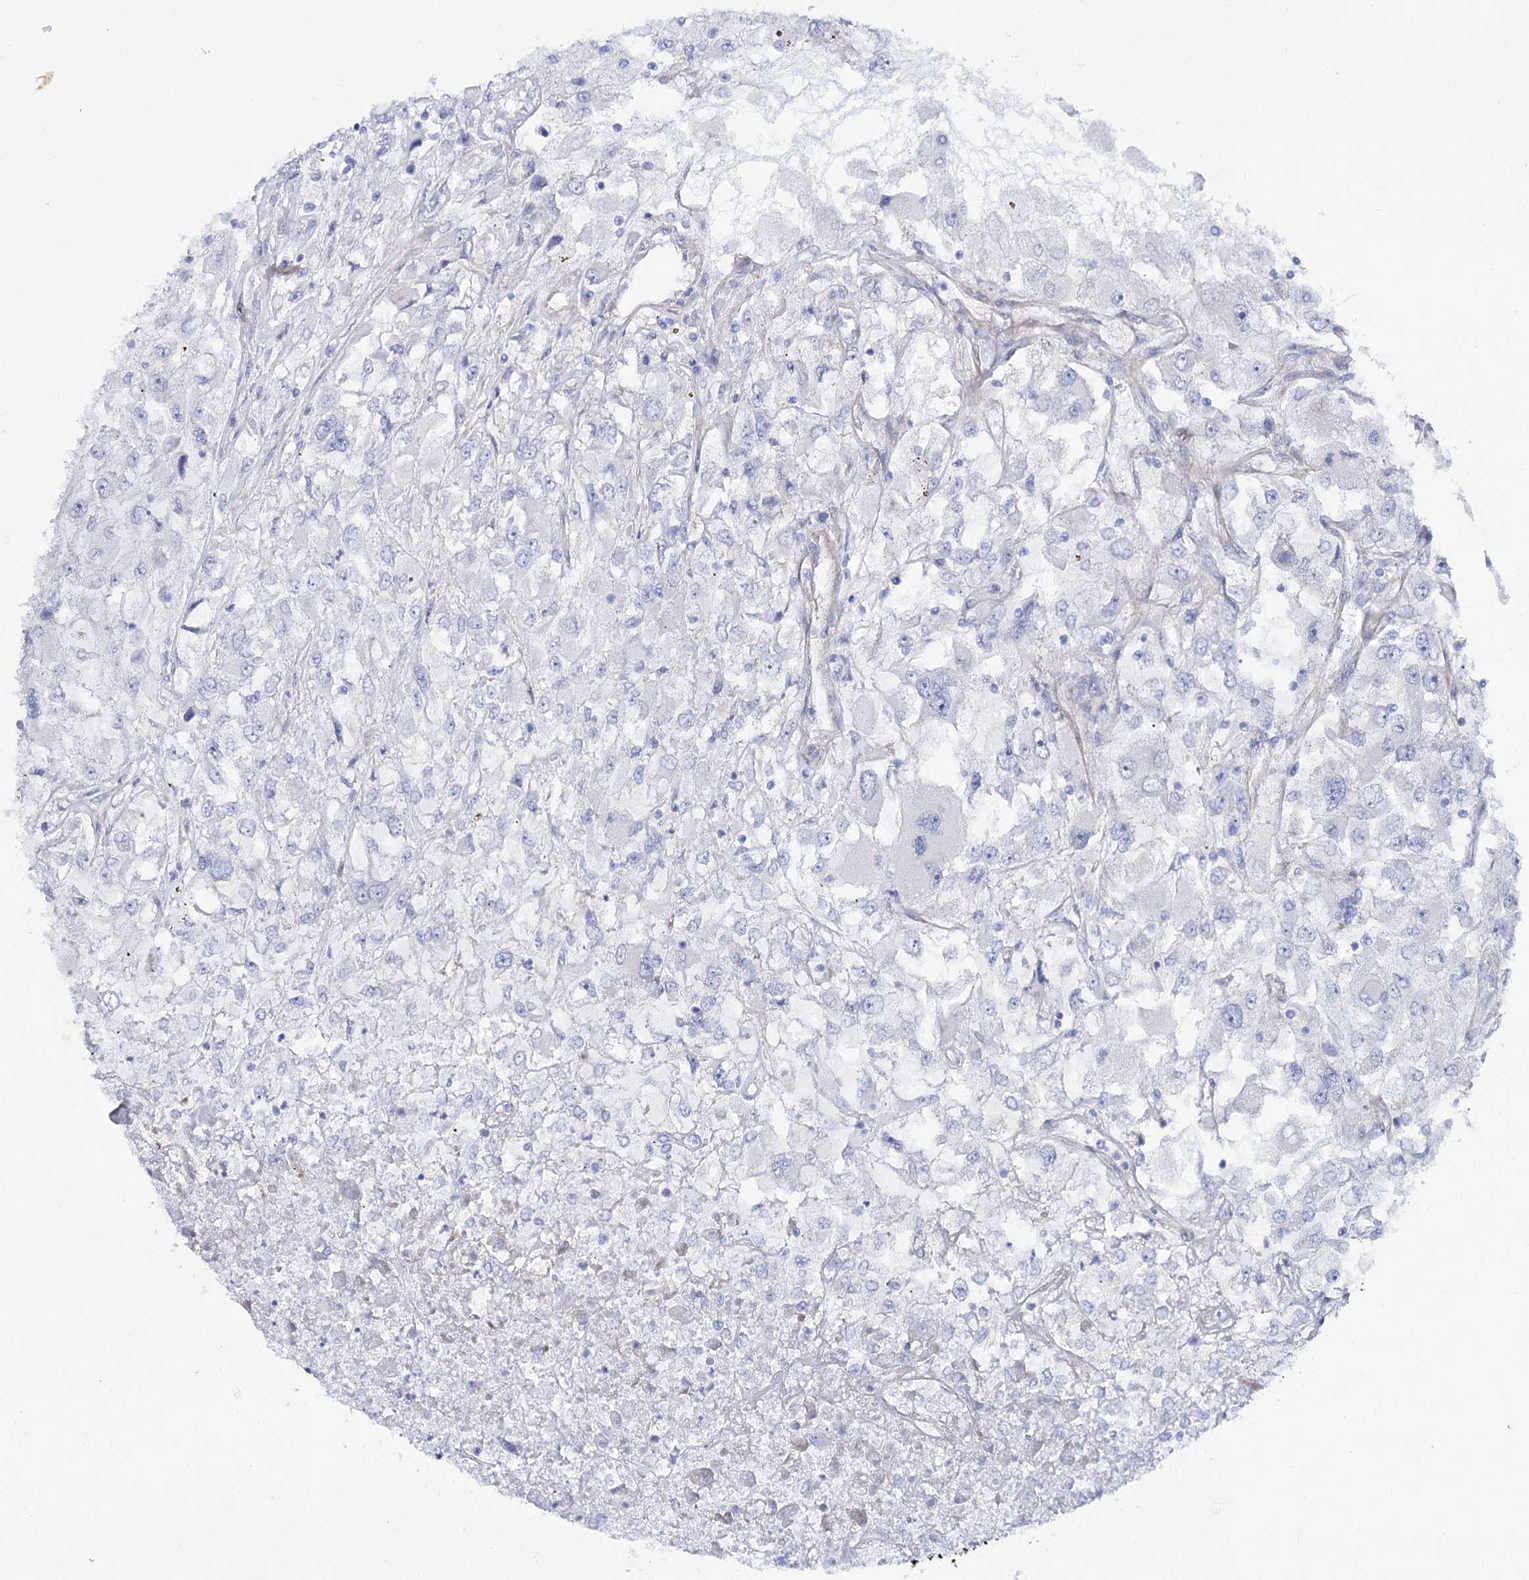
{"staining": {"intensity": "negative", "quantity": "none", "location": "none"}, "tissue": "renal cancer", "cell_type": "Tumor cells", "image_type": "cancer", "snomed": [{"axis": "morphology", "description": "Adenocarcinoma, NOS"}, {"axis": "topography", "description": "Kidney"}], "caption": "DAB immunohistochemical staining of human renal cancer shows no significant staining in tumor cells. (Brightfield microscopy of DAB immunohistochemistry (IHC) at high magnification).", "gene": "ANKRD23", "patient": {"sex": "female", "age": 52}}